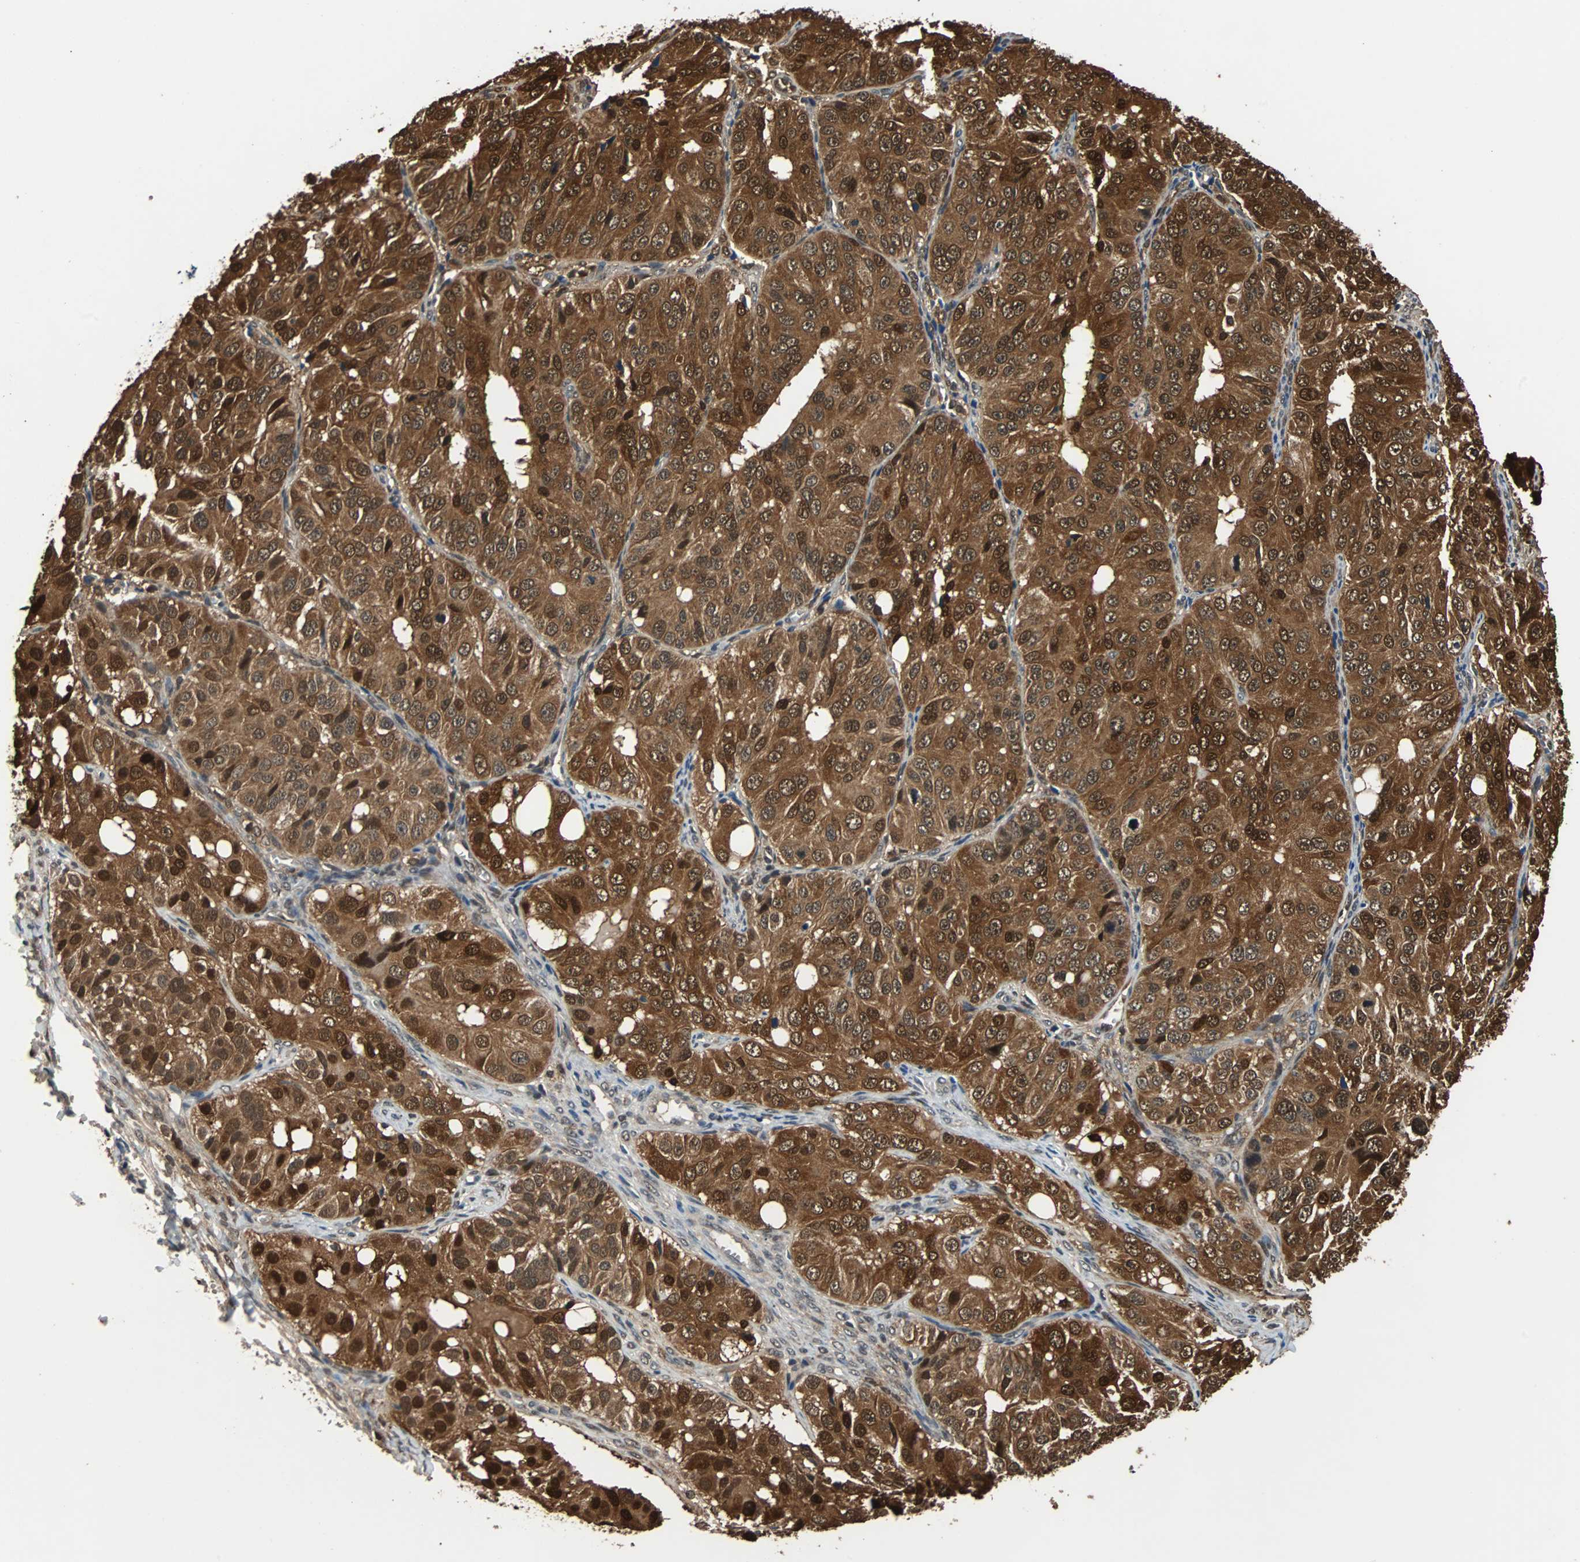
{"staining": {"intensity": "strong", "quantity": ">75%", "location": "cytoplasmic/membranous,nuclear"}, "tissue": "ovarian cancer", "cell_type": "Tumor cells", "image_type": "cancer", "snomed": [{"axis": "morphology", "description": "Carcinoma, endometroid"}, {"axis": "topography", "description": "Ovary"}], "caption": "Ovarian endometroid carcinoma stained for a protein exhibits strong cytoplasmic/membranous and nuclear positivity in tumor cells.", "gene": "PRDX6", "patient": {"sex": "female", "age": 51}}